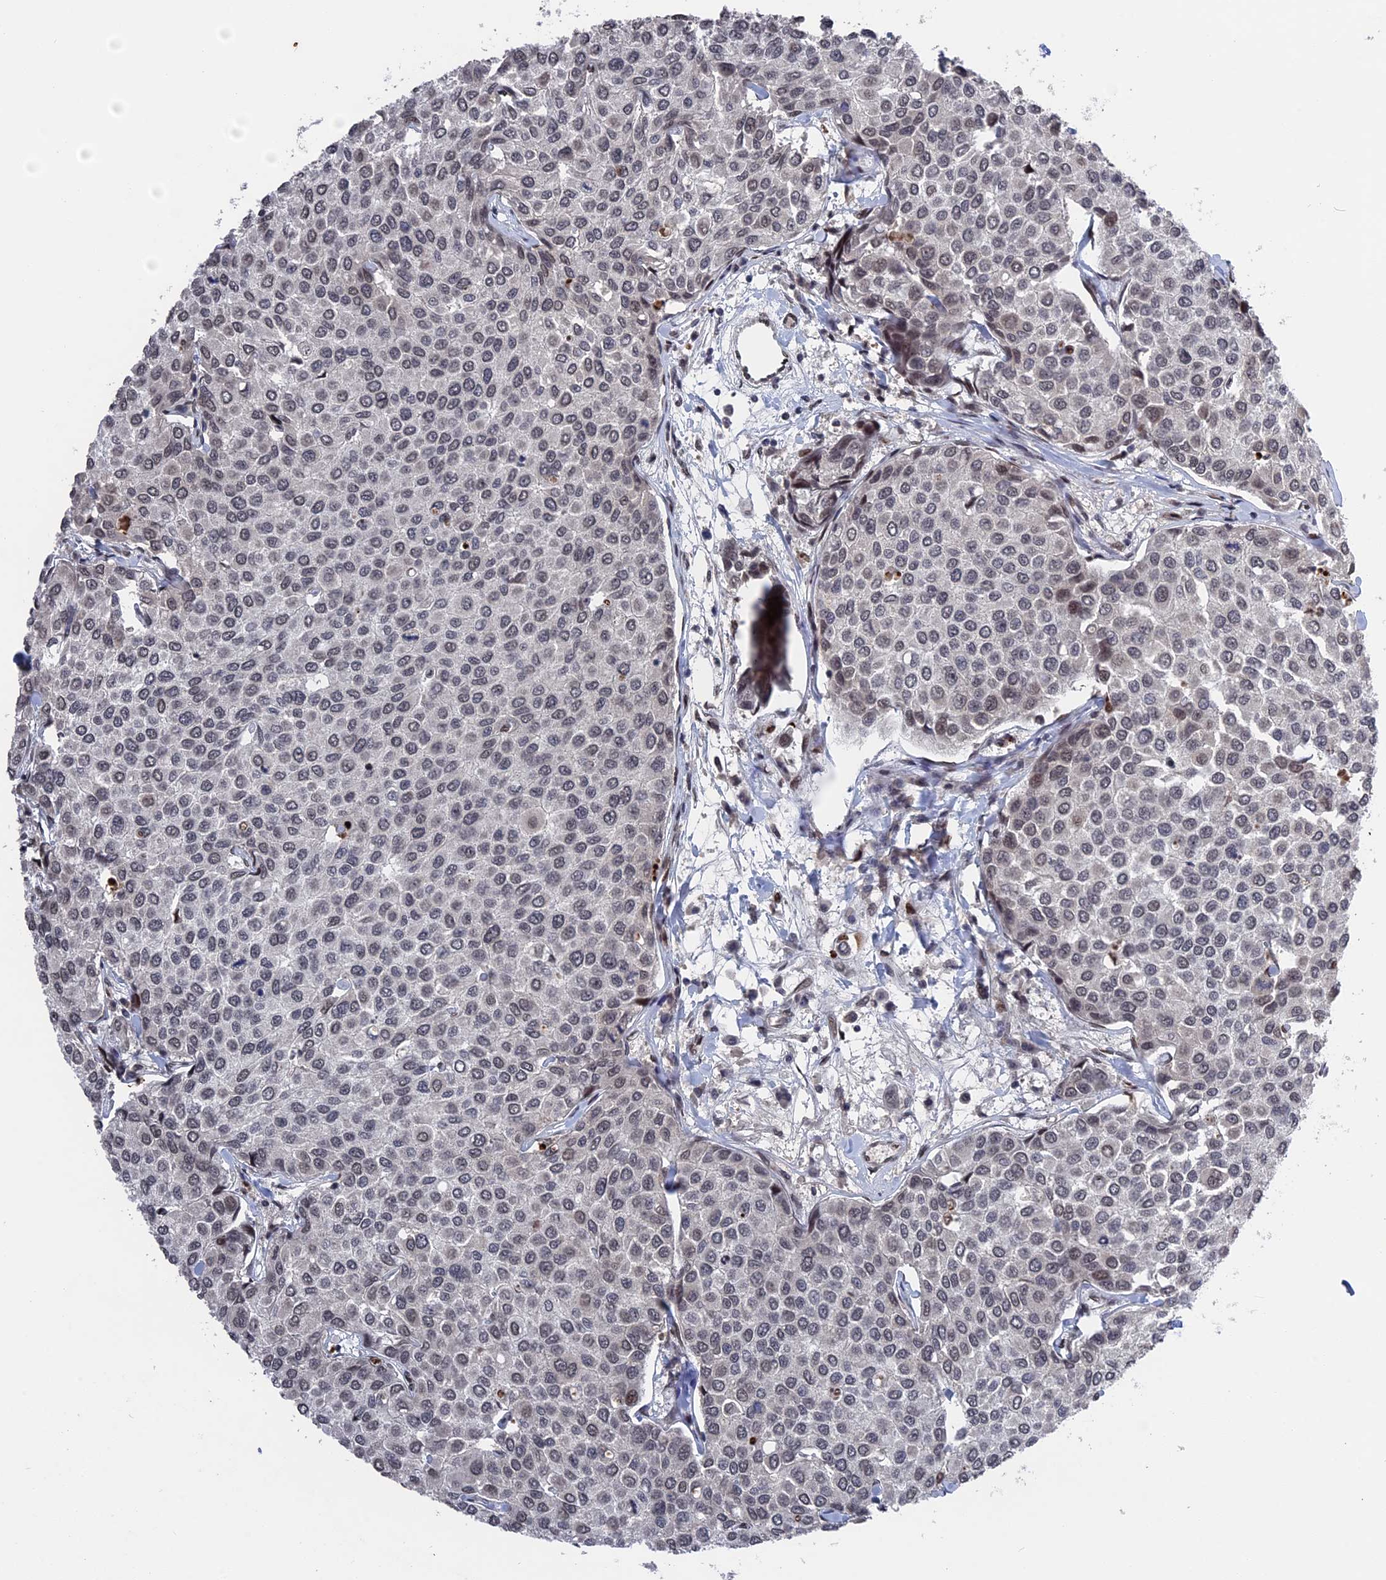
{"staining": {"intensity": "weak", "quantity": "<25%", "location": "nuclear"}, "tissue": "breast cancer", "cell_type": "Tumor cells", "image_type": "cancer", "snomed": [{"axis": "morphology", "description": "Duct carcinoma"}, {"axis": "topography", "description": "Breast"}], "caption": "This is an immunohistochemistry (IHC) image of breast cancer (intraductal carcinoma). There is no staining in tumor cells.", "gene": "NR2C2AP", "patient": {"sex": "female", "age": 55}}